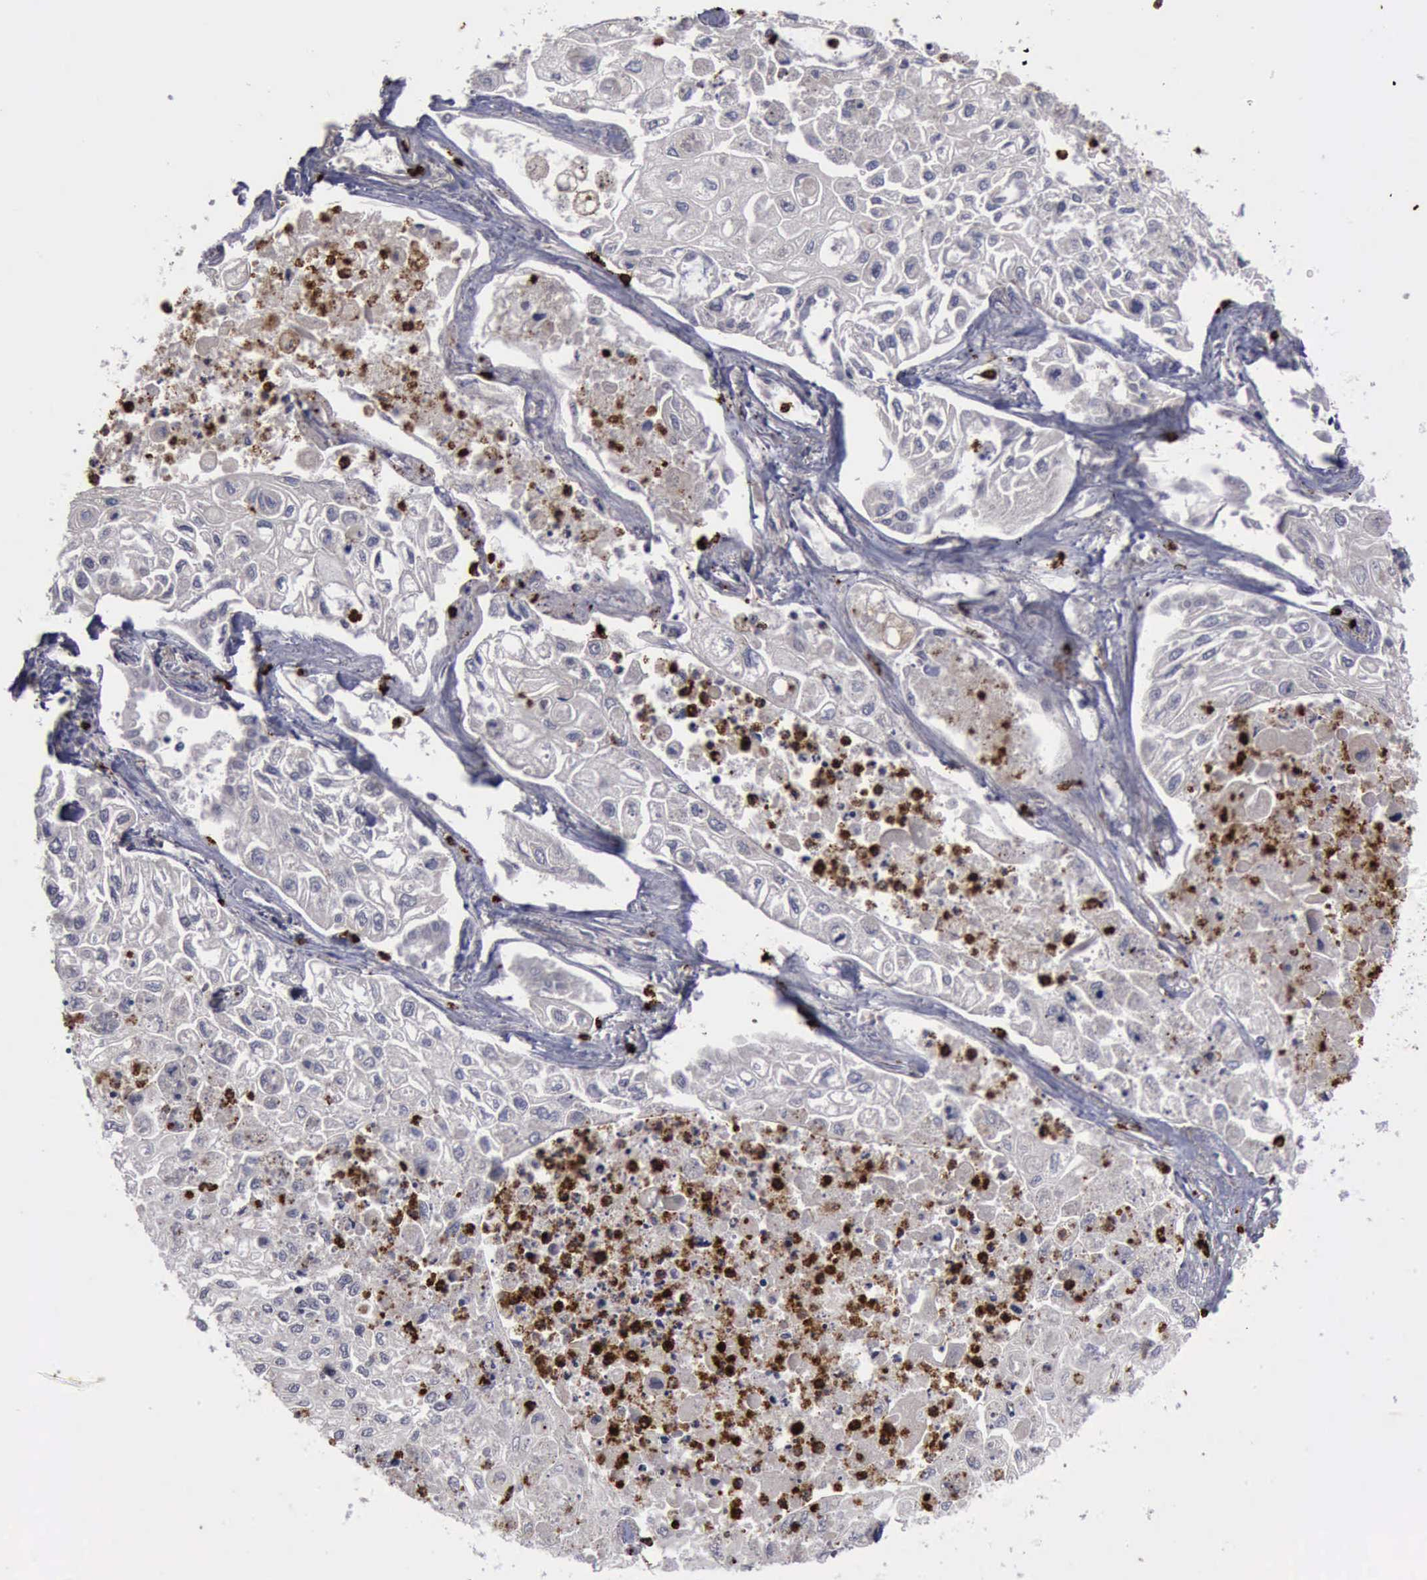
{"staining": {"intensity": "negative", "quantity": "none", "location": "none"}, "tissue": "lung cancer", "cell_type": "Tumor cells", "image_type": "cancer", "snomed": [{"axis": "morphology", "description": "Squamous cell carcinoma, NOS"}, {"axis": "topography", "description": "Lung"}], "caption": "Histopathology image shows no significant protein expression in tumor cells of lung cancer (squamous cell carcinoma).", "gene": "MMP9", "patient": {"sex": "male", "age": 75}}